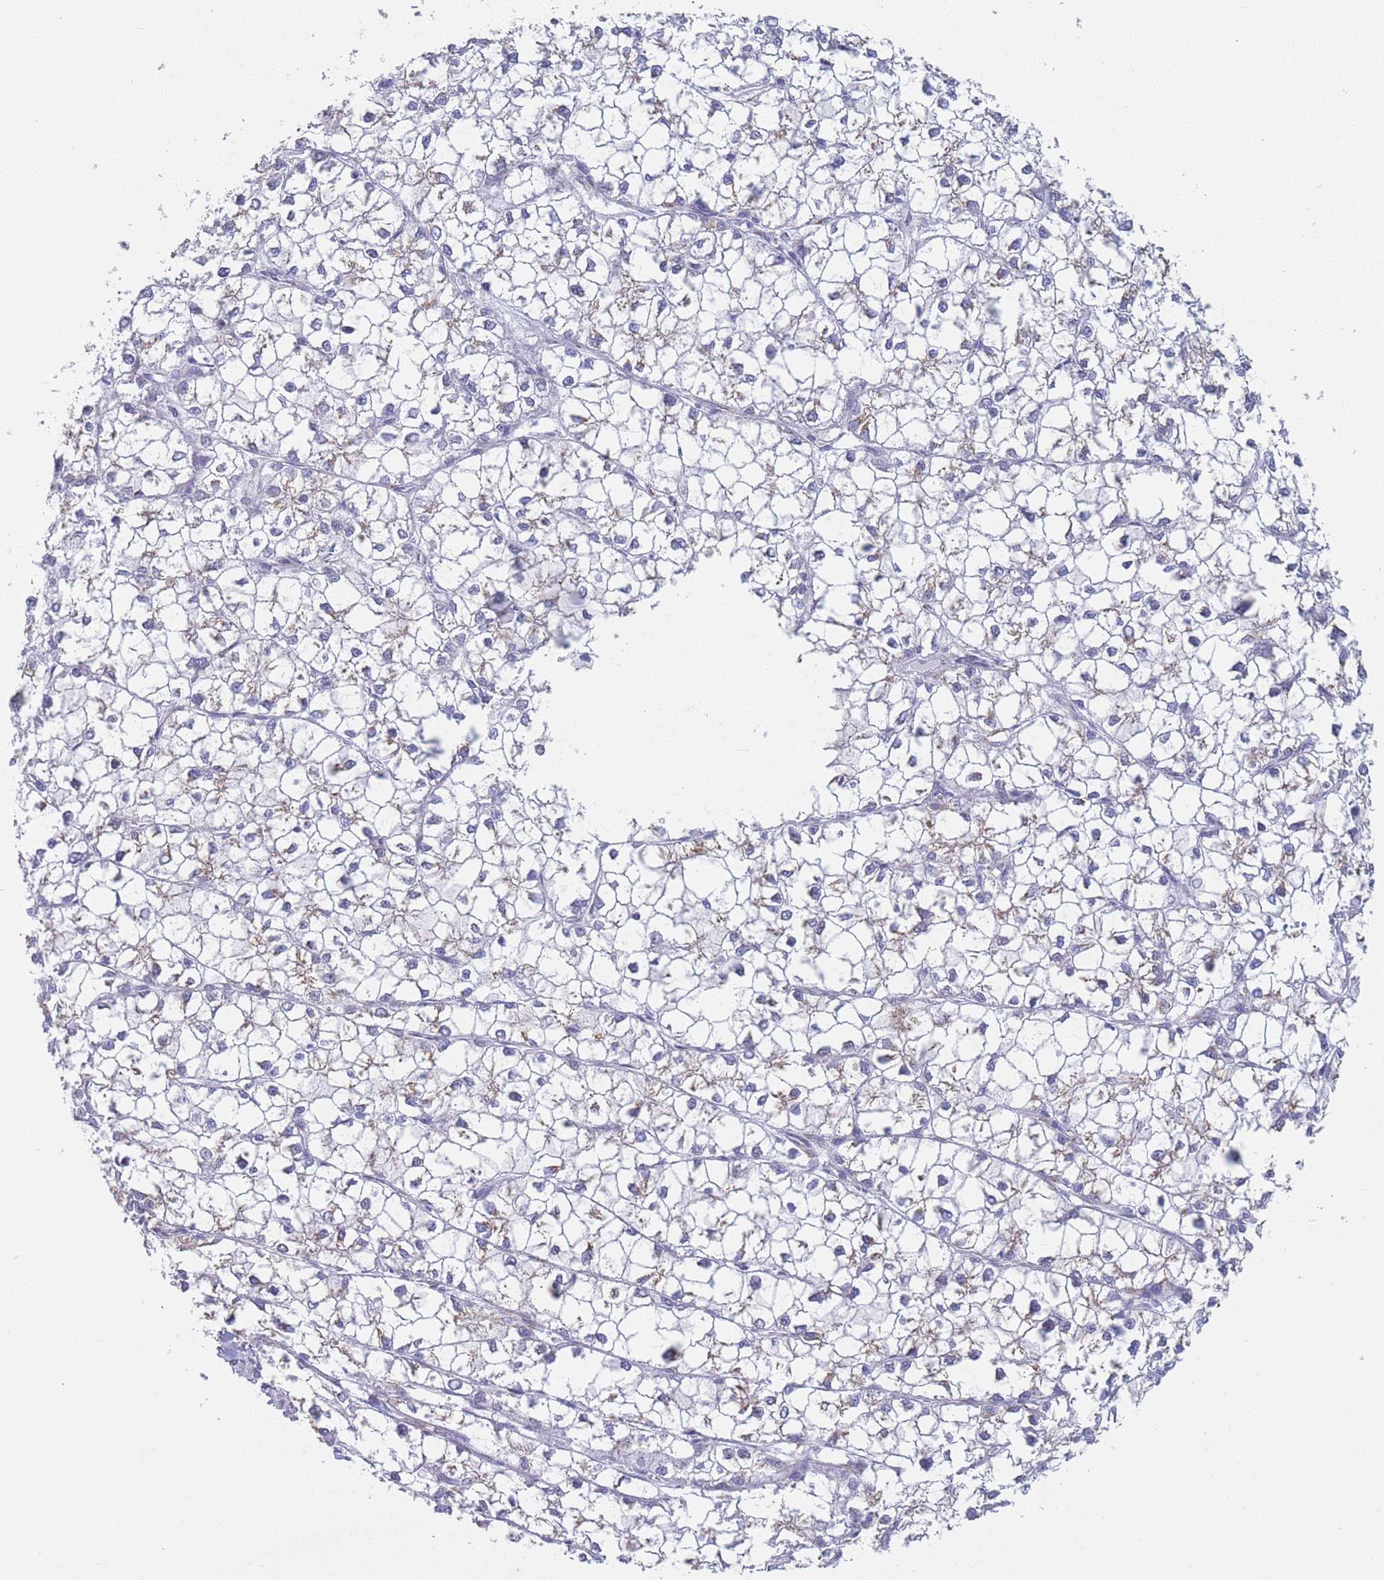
{"staining": {"intensity": "negative", "quantity": "none", "location": "none"}, "tissue": "liver cancer", "cell_type": "Tumor cells", "image_type": "cancer", "snomed": [{"axis": "morphology", "description": "Carcinoma, Hepatocellular, NOS"}, {"axis": "topography", "description": "Liver"}], "caption": "The micrograph exhibits no significant staining in tumor cells of liver cancer (hepatocellular carcinoma).", "gene": "MRPL30", "patient": {"sex": "female", "age": 43}}